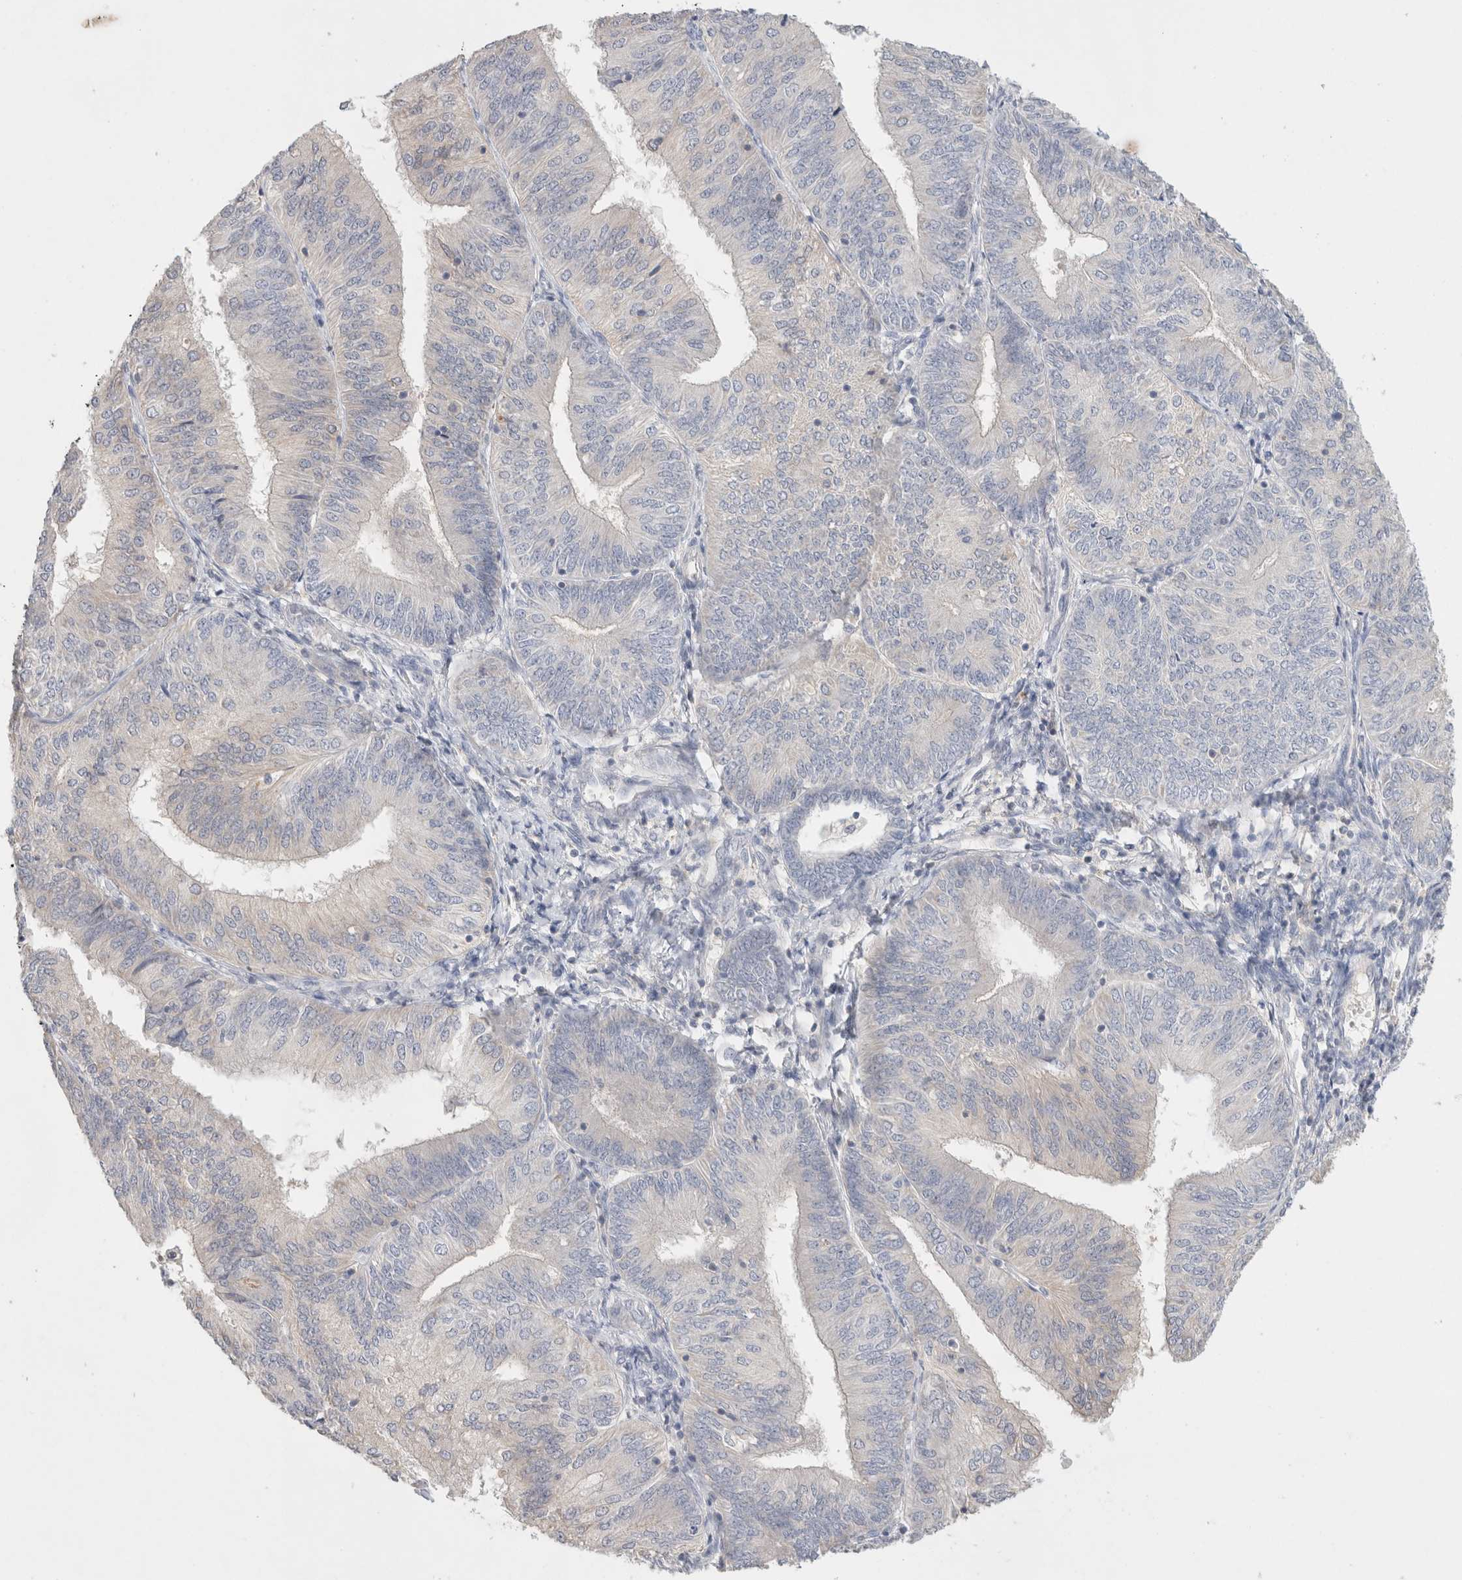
{"staining": {"intensity": "negative", "quantity": "none", "location": "none"}, "tissue": "endometrial cancer", "cell_type": "Tumor cells", "image_type": "cancer", "snomed": [{"axis": "morphology", "description": "Adenocarcinoma, NOS"}, {"axis": "topography", "description": "Endometrium"}], "caption": "Immunohistochemistry of endometrial adenocarcinoma demonstrates no positivity in tumor cells.", "gene": "MPP2", "patient": {"sex": "female", "age": 58}}